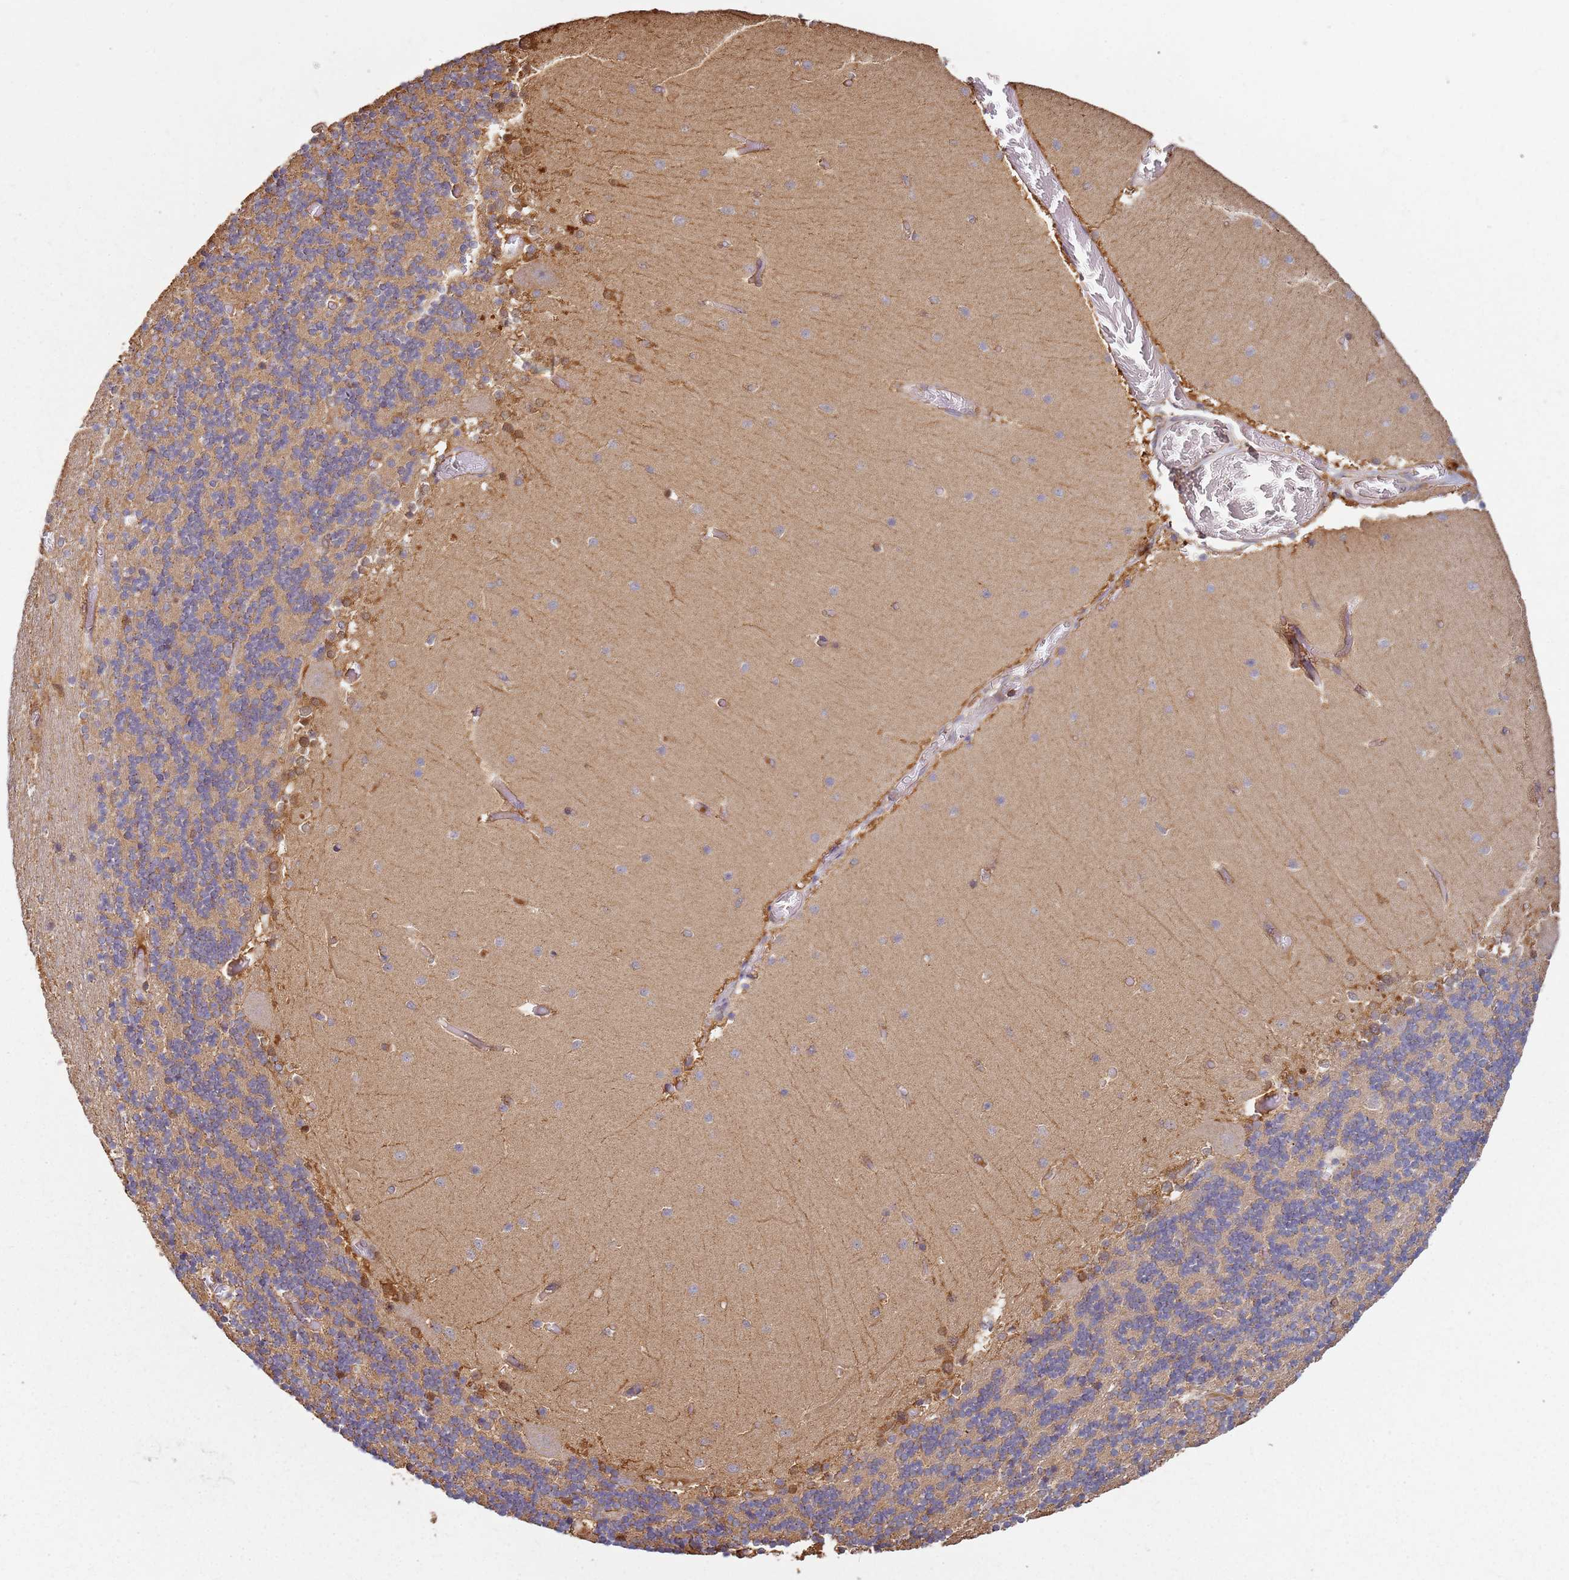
{"staining": {"intensity": "moderate", "quantity": "25%-75%", "location": "cytoplasmic/membranous"}, "tissue": "cerebellum", "cell_type": "Cells in granular layer", "image_type": "normal", "snomed": [{"axis": "morphology", "description": "Normal tissue, NOS"}, {"axis": "topography", "description": "Cerebellum"}], "caption": "Protein expression analysis of unremarkable human cerebellum reveals moderate cytoplasmic/membranous positivity in about 25%-75% of cells in granular layer.", "gene": "SCGB2B2", "patient": {"sex": "female", "age": 28}}